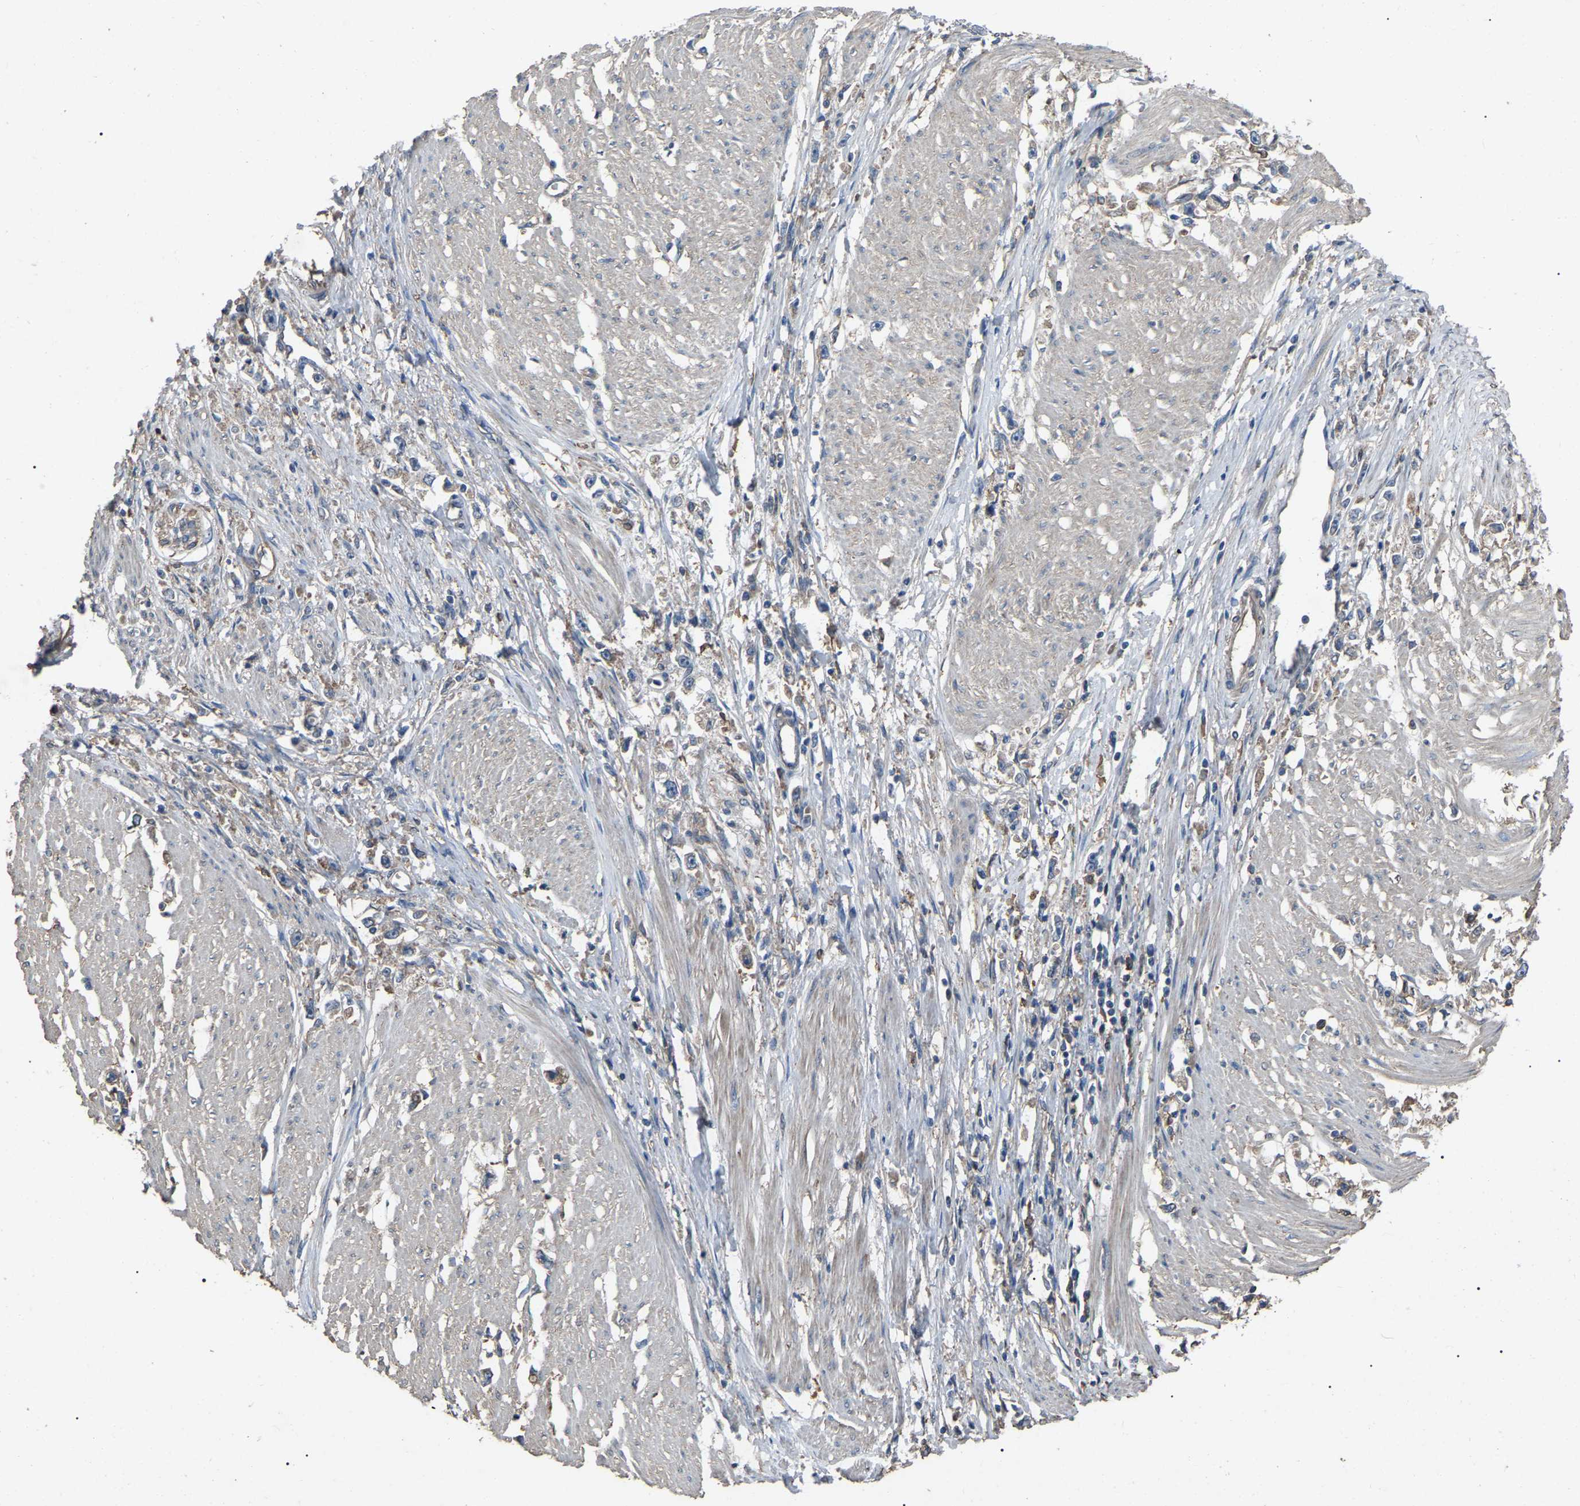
{"staining": {"intensity": "moderate", "quantity": ">75%", "location": "cytoplasmic/membranous"}, "tissue": "stomach cancer", "cell_type": "Tumor cells", "image_type": "cancer", "snomed": [{"axis": "morphology", "description": "Adenocarcinoma, NOS"}, {"axis": "topography", "description": "Stomach"}], "caption": "This photomicrograph displays stomach adenocarcinoma stained with immunohistochemistry (IHC) to label a protein in brown. The cytoplasmic/membranous of tumor cells show moderate positivity for the protein. Nuclei are counter-stained blue.", "gene": "AIMP1", "patient": {"sex": "female", "age": 59}}